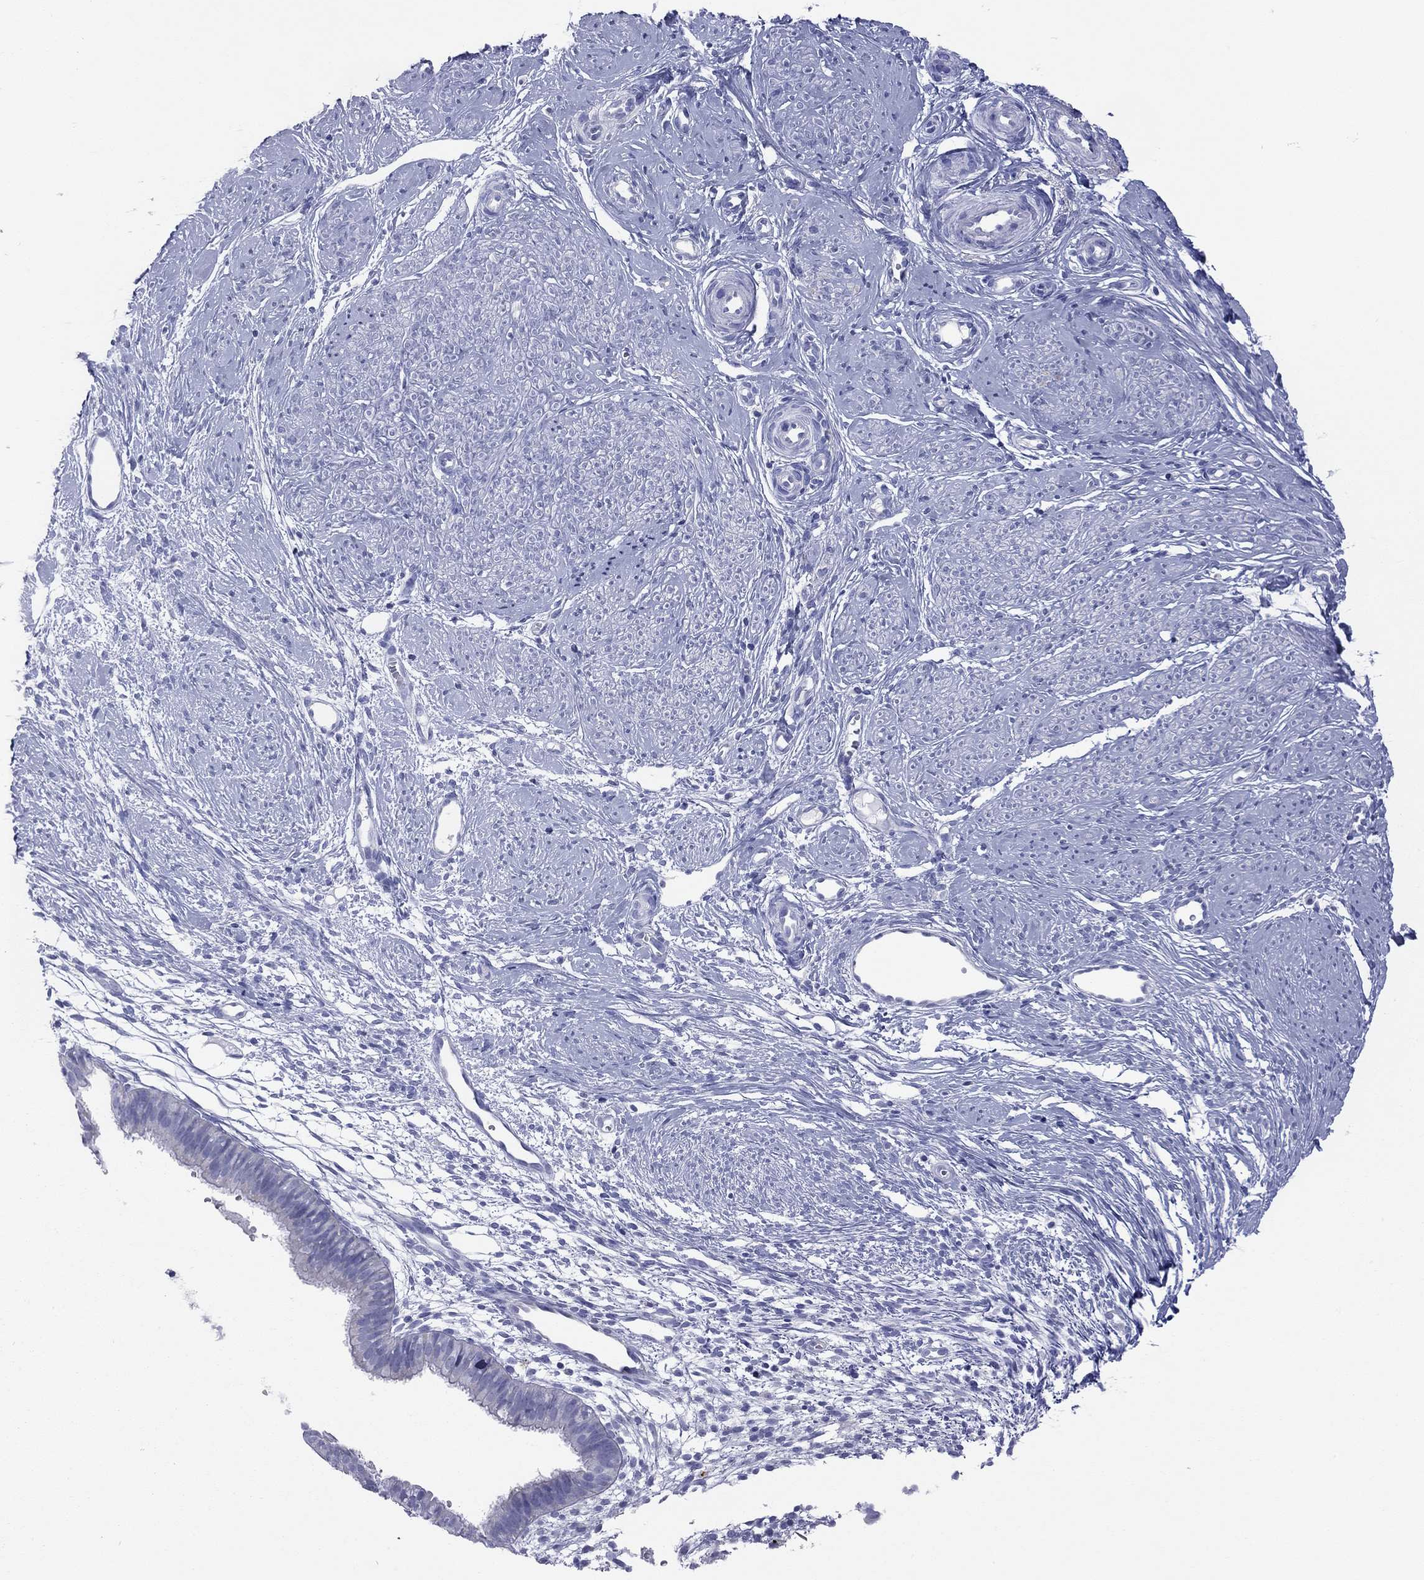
{"staining": {"intensity": "negative", "quantity": "none", "location": "none"}, "tissue": "smooth muscle", "cell_type": "Smooth muscle cells", "image_type": "normal", "snomed": [{"axis": "morphology", "description": "Normal tissue, NOS"}, {"axis": "topography", "description": "Smooth muscle"}], "caption": "Protein analysis of benign smooth muscle demonstrates no significant staining in smooth muscle cells. (Brightfield microscopy of DAB immunohistochemistry (IHC) at high magnification).", "gene": "VSIG10", "patient": {"sex": "female", "age": 48}}